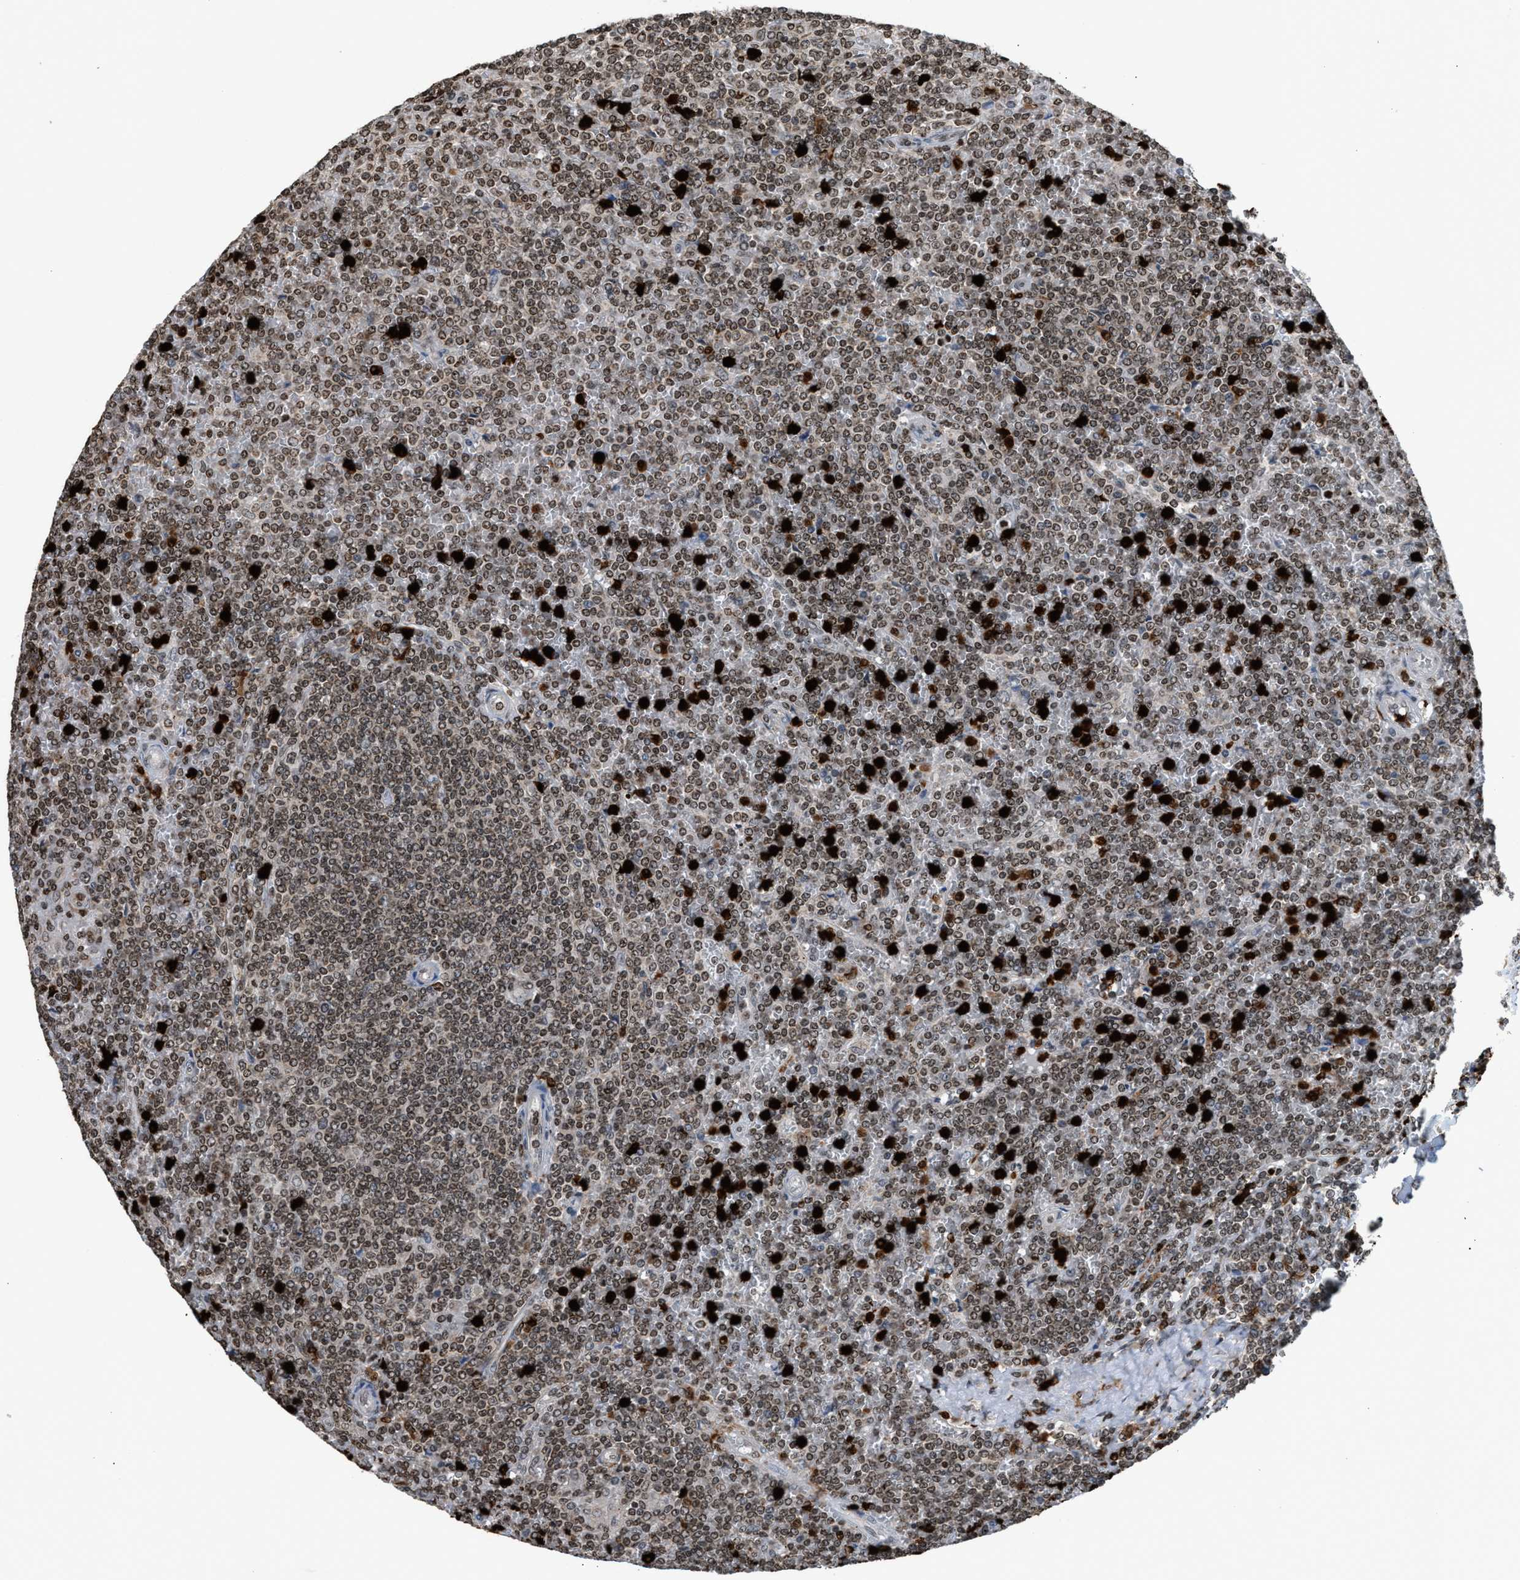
{"staining": {"intensity": "weak", "quantity": ">75%", "location": "nuclear"}, "tissue": "lymphoma", "cell_type": "Tumor cells", "image_type": "cancer", "snomed": [{"axis": "morphology", "description": "Malignant lymphoma, non-Hodgkin's type, Low grade"}, {"axis": "topography", "description": "Spleen"}], "caption": "Protein staining exhibits weak nuclear staining in about >75% of tumor cells in lymphoma.", "gene": "PRUNE2", "patient": {"sex": "female", "age": 19}}